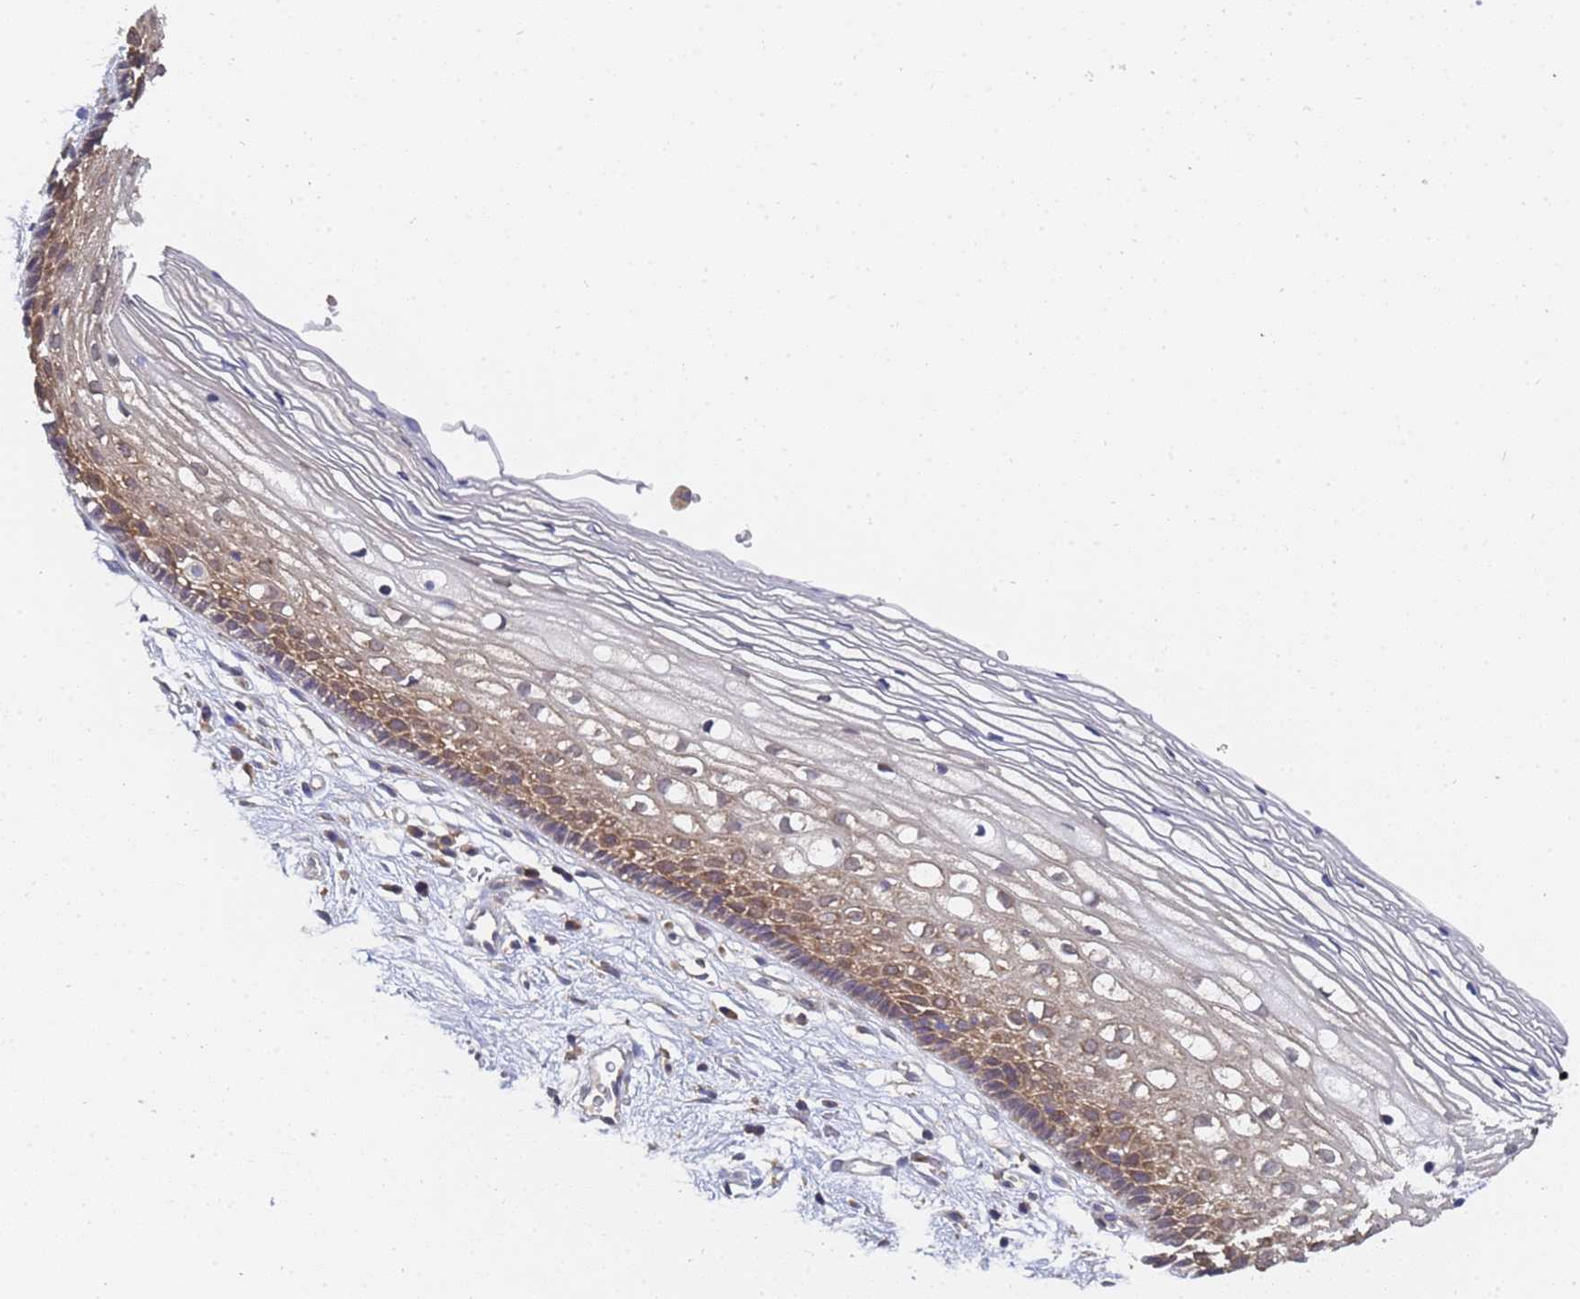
{"staining": {"intensity": "moderate", "quantity": "<25%", "location": "cytoplasmic/membranous"}, "tissue": "cervix", "cell_type": "Glandular cells", "image_type": "normal", "snomed": [{"axis": "morphology", "description": "Normal tissue, NOS"}, {"axis": "topography", "description": "Cervix"}], "caption": "High-power microscopy captured an immunohistochemistry histopathology image of unremarkable cervix, revealing moderate cytoplasmic/membranous staining in approximately <25% of glandular cells.", "gene": "ALS2CL", "patient": {"sex": "female", "age": 27}}